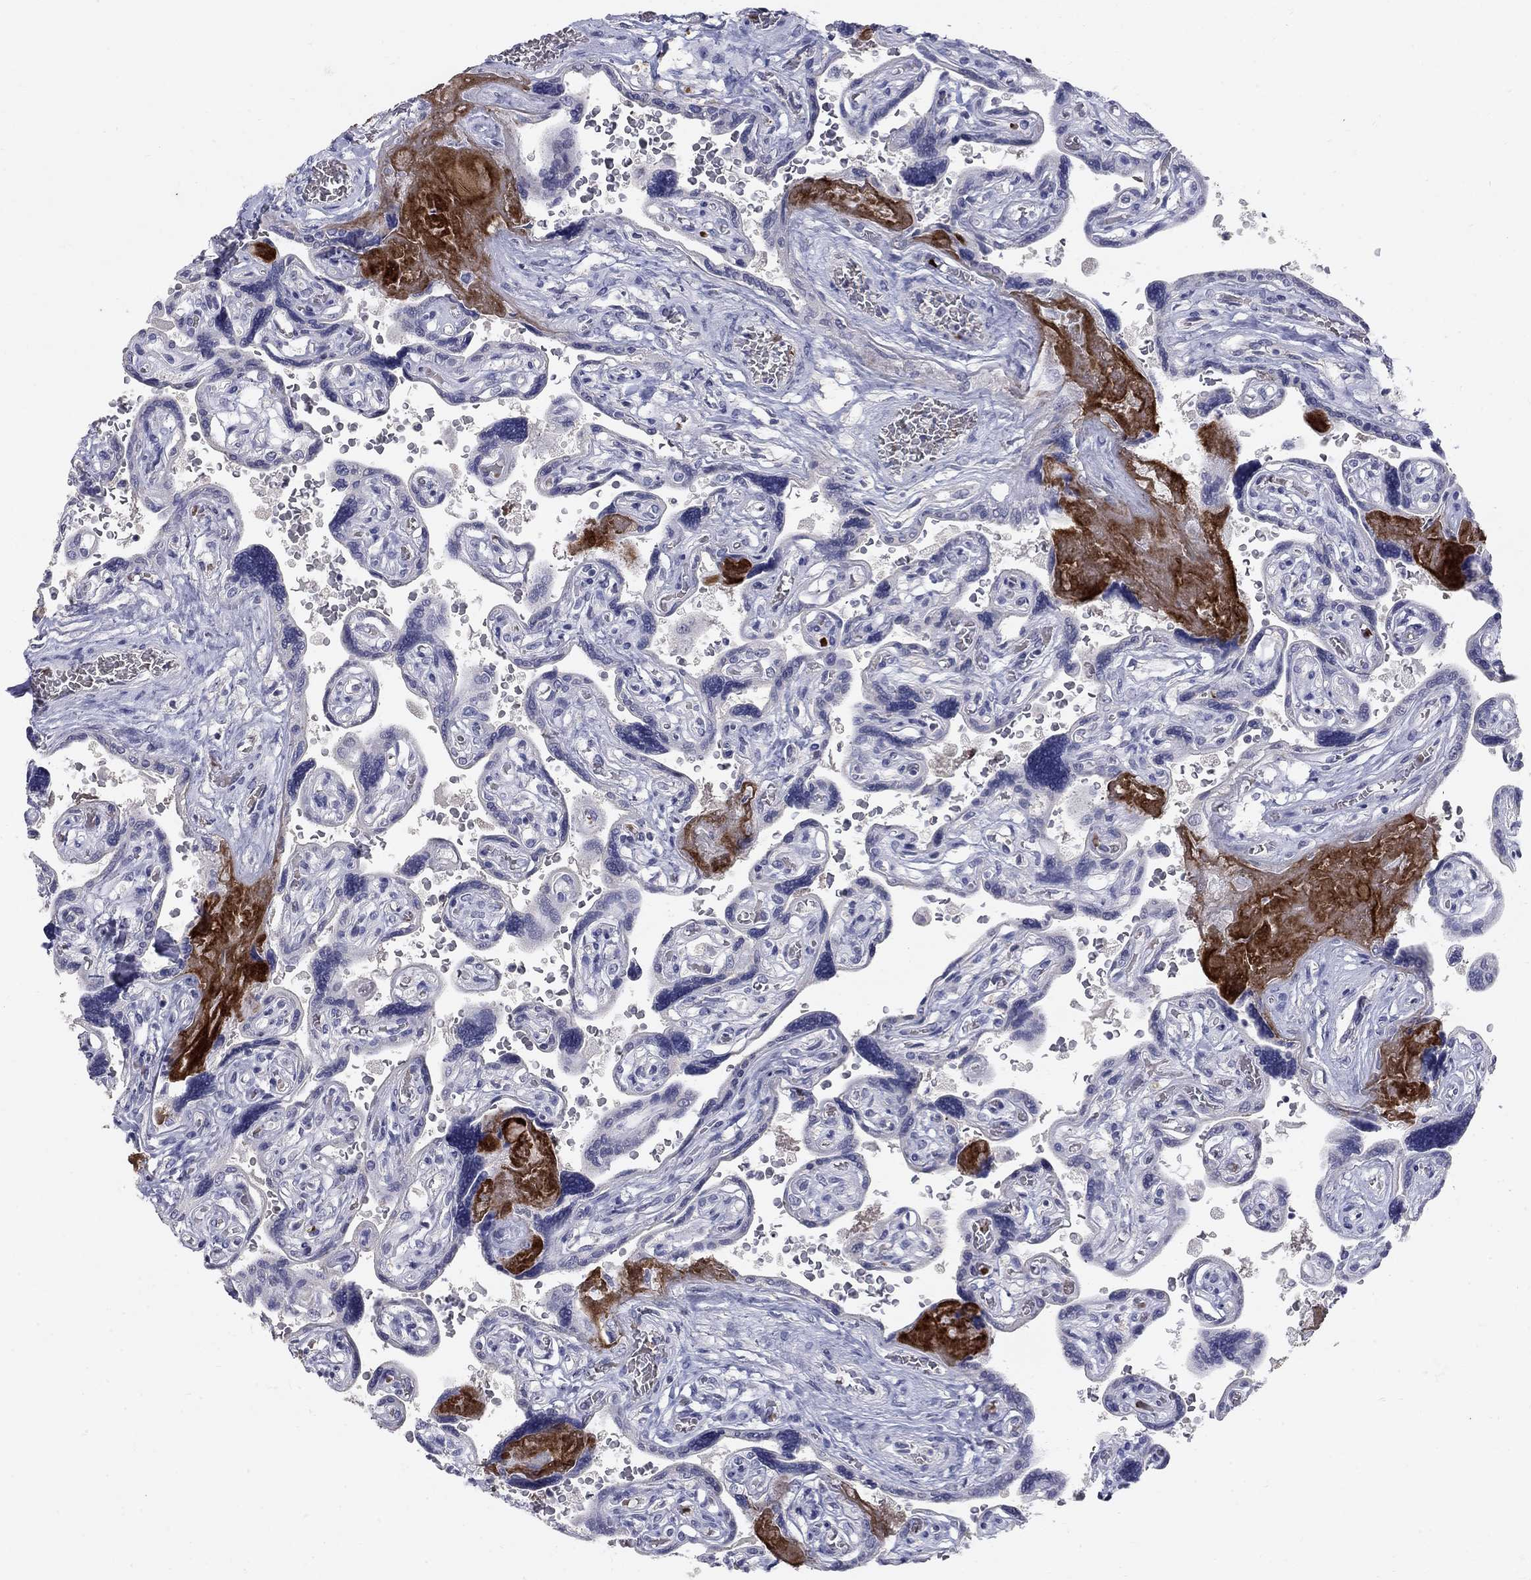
{"staining": {"intensity": "negative", "quantity": "none", "location": "none"}, "tissue": "placenta", "cell_type": "Decidual cells", "image_type": "normal", "snomed": [{"axis": "morphology", "description": "Normal tissue, NOS"}, {"axis": "topography", "description": "Placenta"}], "caption": "There is no significant expression in decidual cells of placenta. (Stains: DAB immunohistochemistry (IHC) with hematoxylin counter stain, Microscopy: brightfield microscopy at high magnification).", "gene": "PTH1R", "patient": {"sex": "female", "age": 32}}